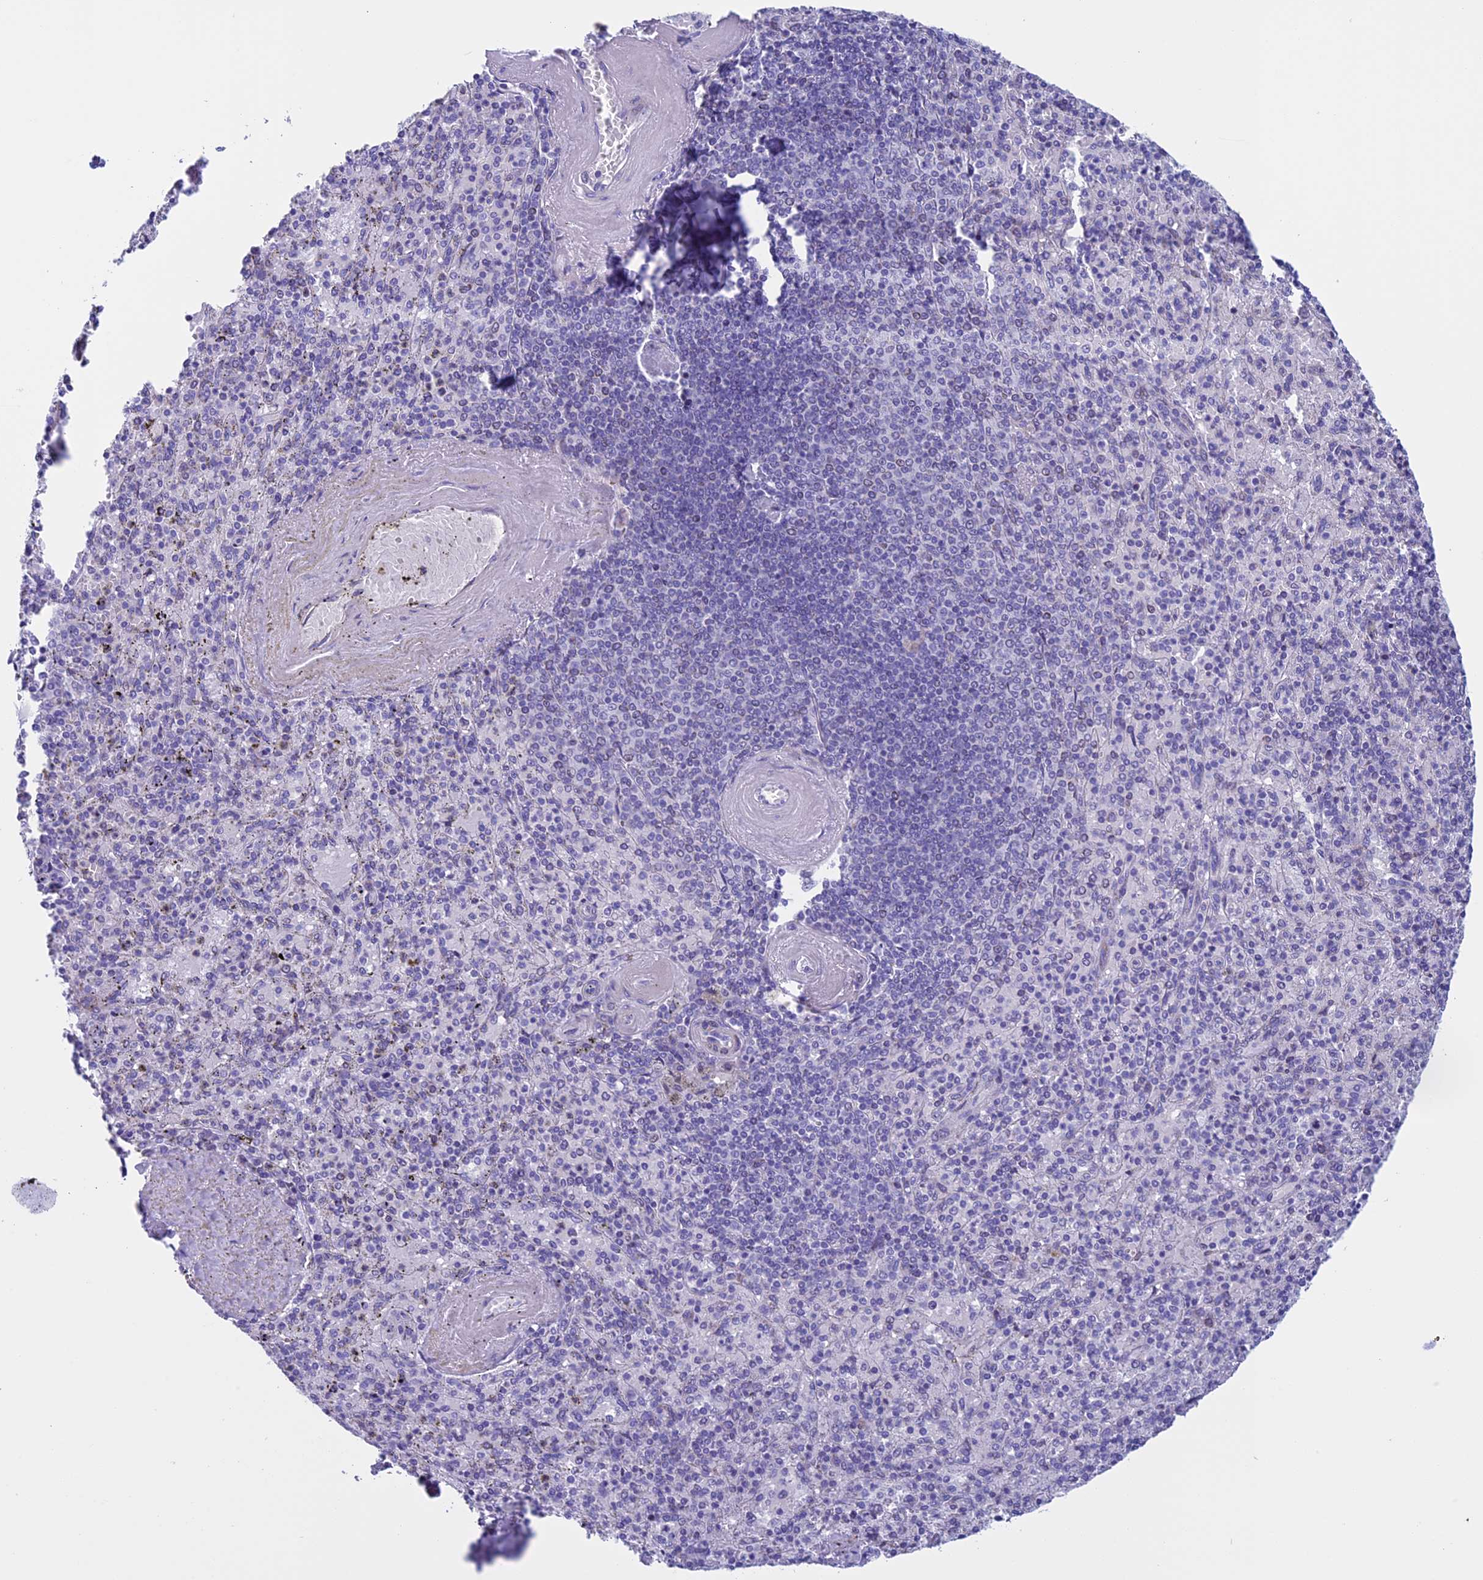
{"staining": {"intensity": "negative", "quantity": "none", "location": "none"}, "tissue": "spleen", "cell_type": "Cells in red pulp", "image_type": "normal", "snomed": [{"axis": "morphology", "description": "Normal tissue, NOS"}, {"axis": "topography", "description": "Spleen"}], "caption": "DAB immunohistochemical staining of unremarkable spleen reveals no significant staining in cells in red pulp.", "gene": "ZNF563", "patient": {"sex": "male", "age": 82}}